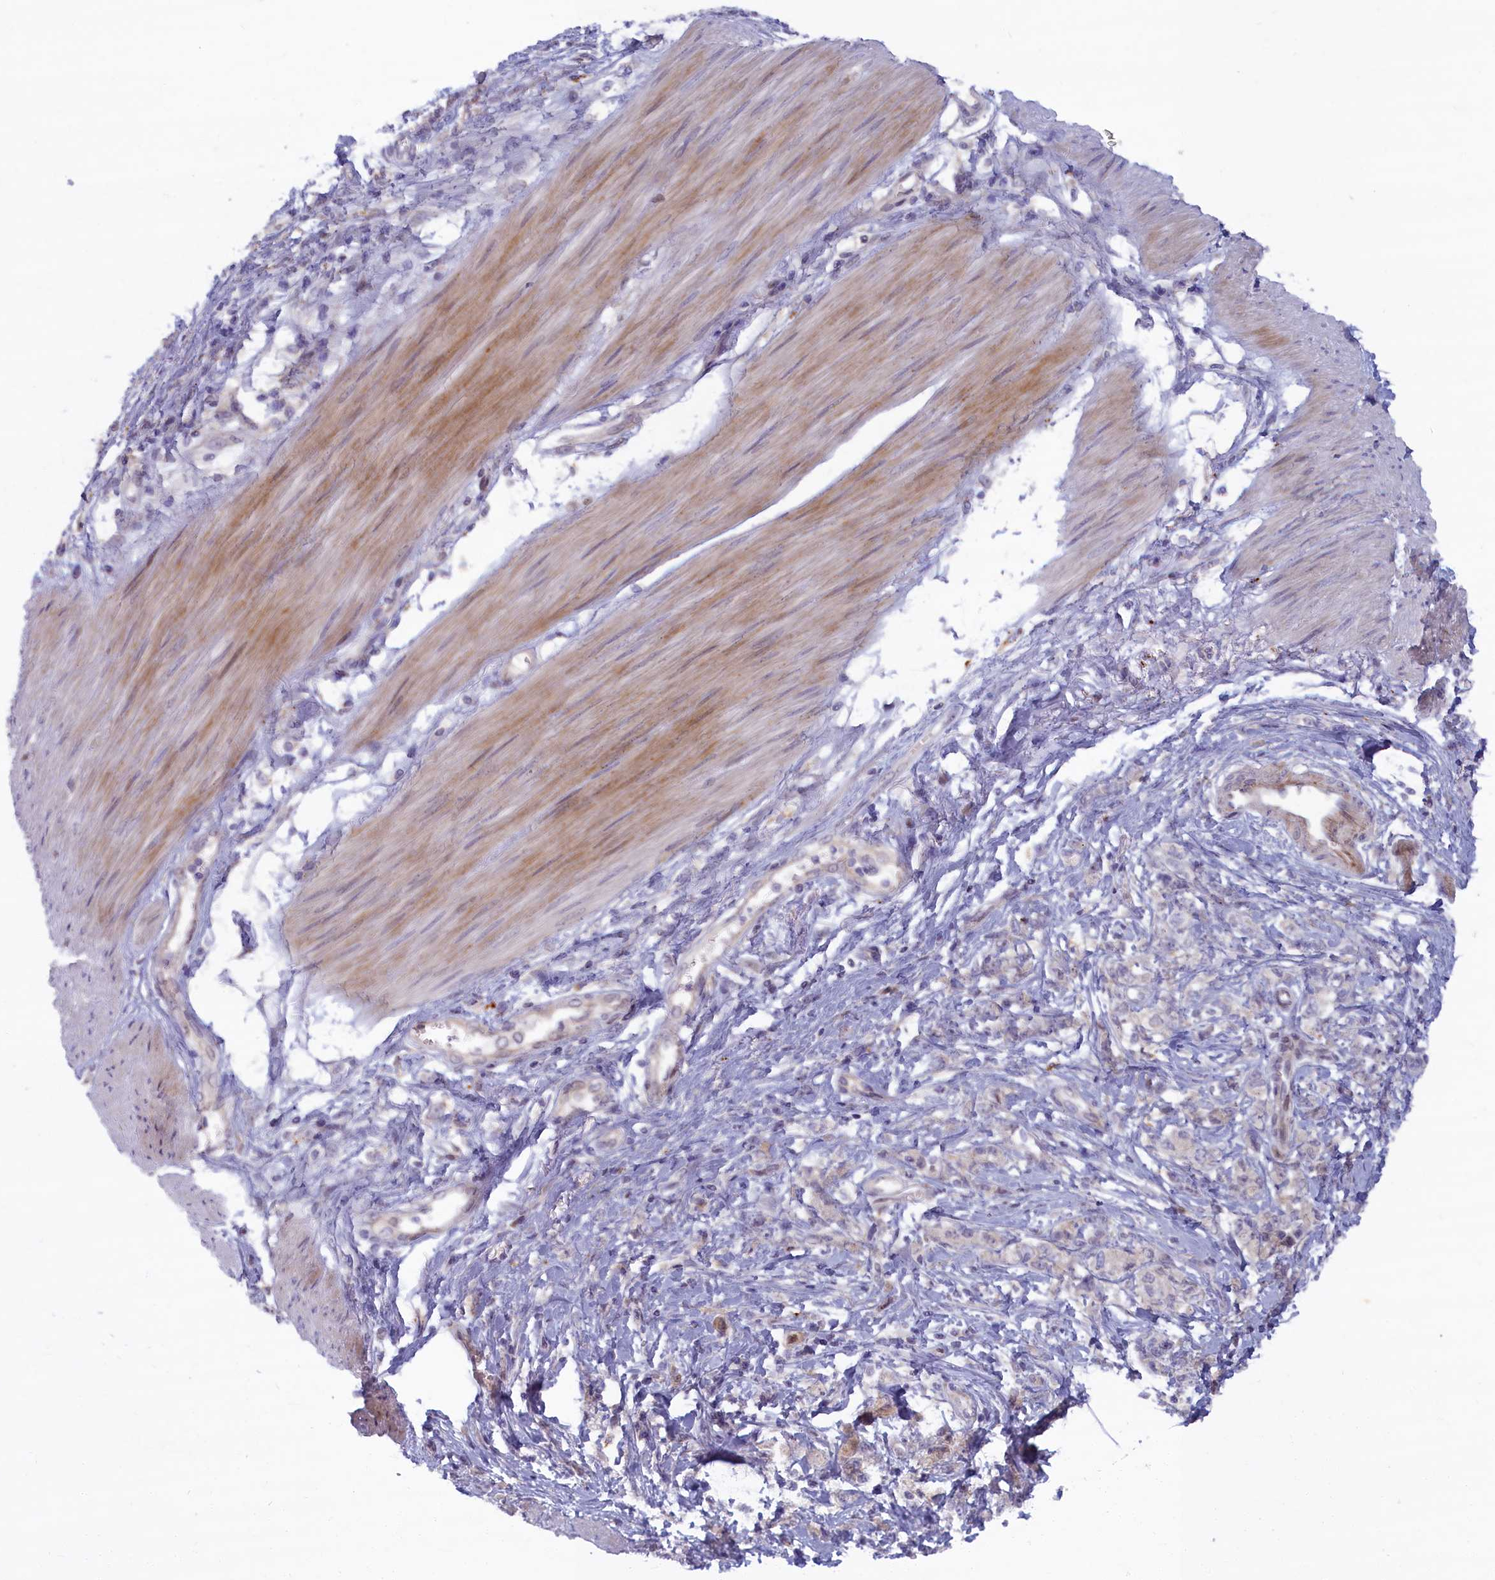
{"staining": {"intensity": "negative", "quantity": "none", "location": "none"}, "tissue": "stomach cancer", "cell_type": "Tumor cells", "image_type": "cancer", "snomed": [{"axis": "morphology", "description": "Adenocarcinoma, NOS"}, {"axis": "topography", "description": "Stomach"}], "caption": "Stomach cancer was stained to show a protein in brown. There is no significant expression in tumor cells.", "gene": "FCSK", "patient": {"sex": "female", "age": 76}}